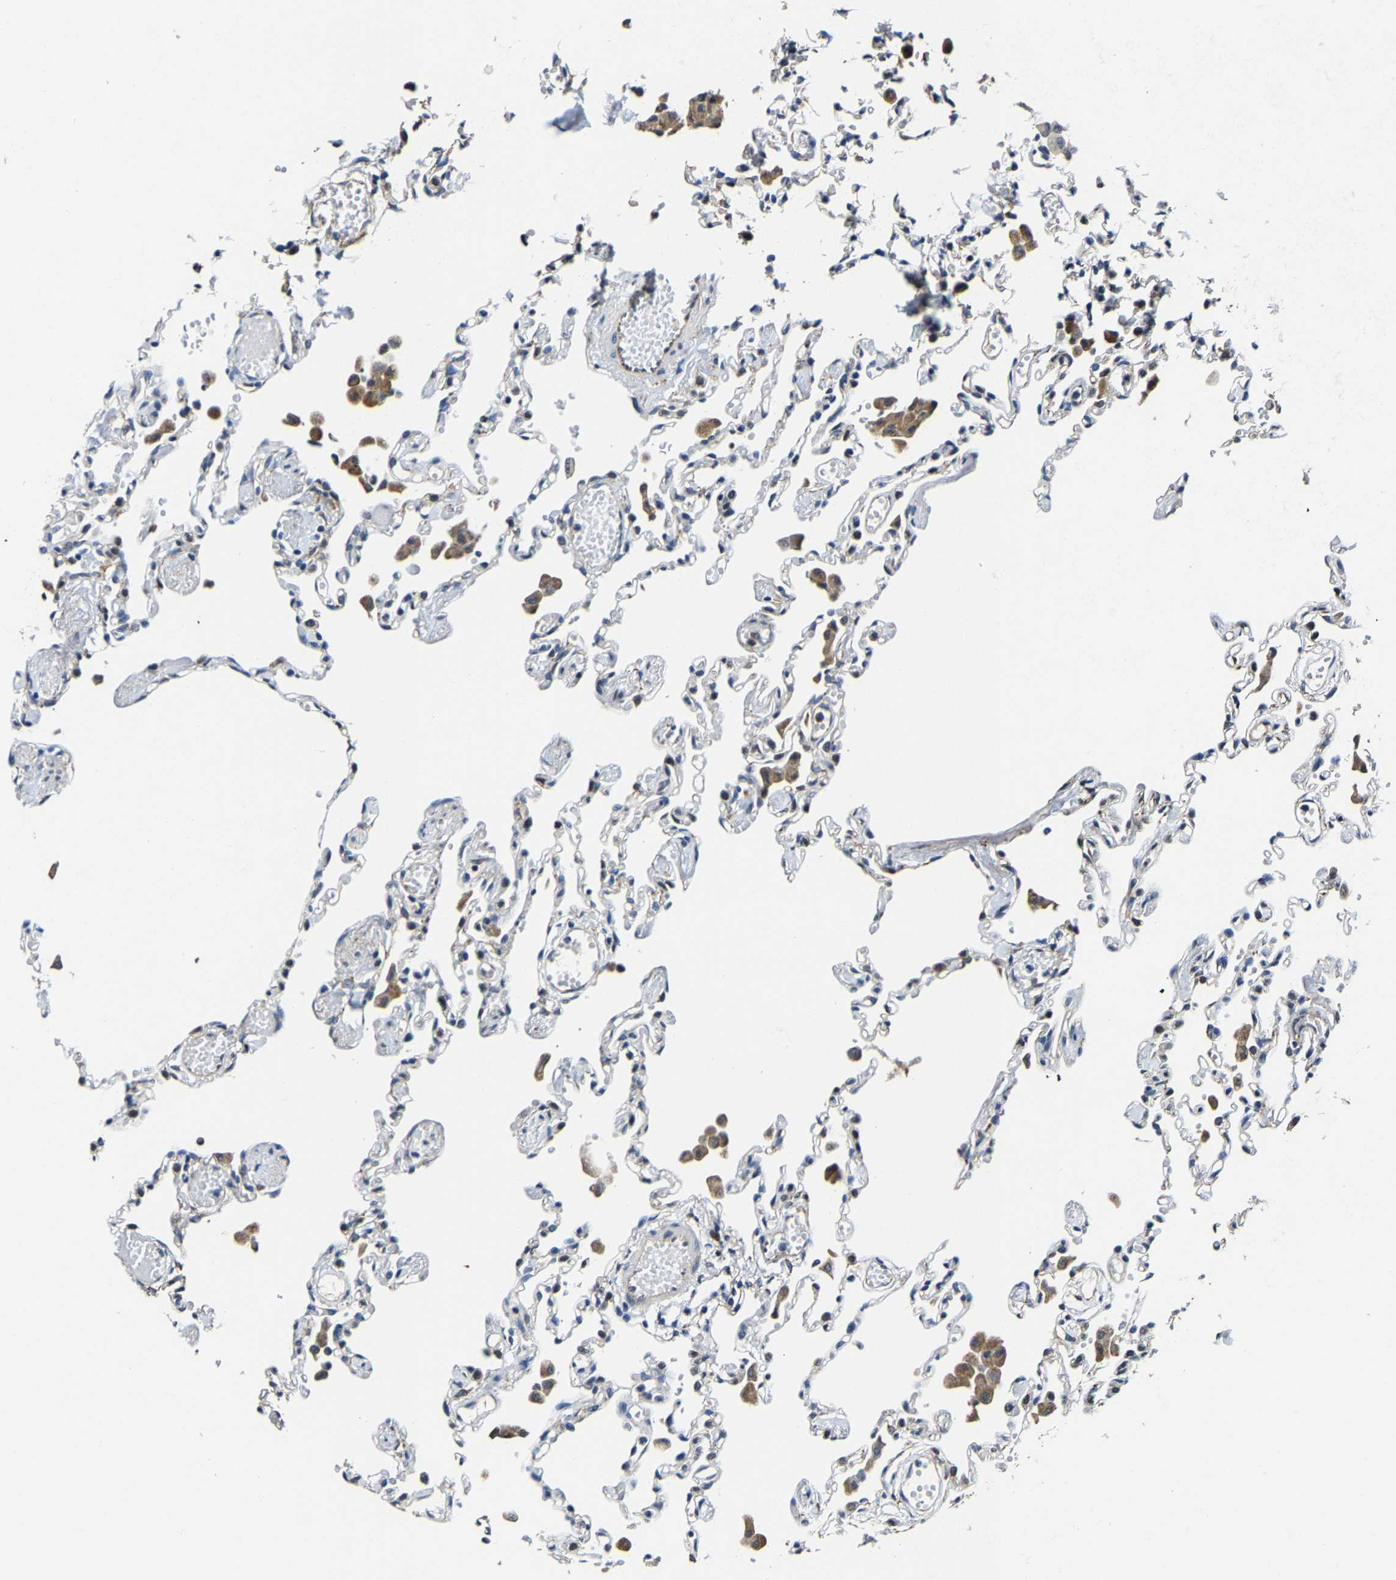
{"staining": {"intensity": "weak", "quantity": "<25%", "location": "cytoplasmic/membranous"}, "tissue": "lung", "cell_type": "Alveolar cells", "image_type": "normal", "snomed": [{"axis": "morphology", "description": "Normal tissue, NOS"}, {"axis": "topography", "description": "Bronchus"}, {"axis": "topography", "description": "Lung"}], "caption": "Image shows no significant protein expression in alveolar cells of normal lung. The staining was performed using DAB to visualize the protein expression in brown, while the nuclei were stained in blue with hematoxylin (Magnification: 20x).", "gene": "METTL1", "patient": {"sex": "female", "age": 49}}